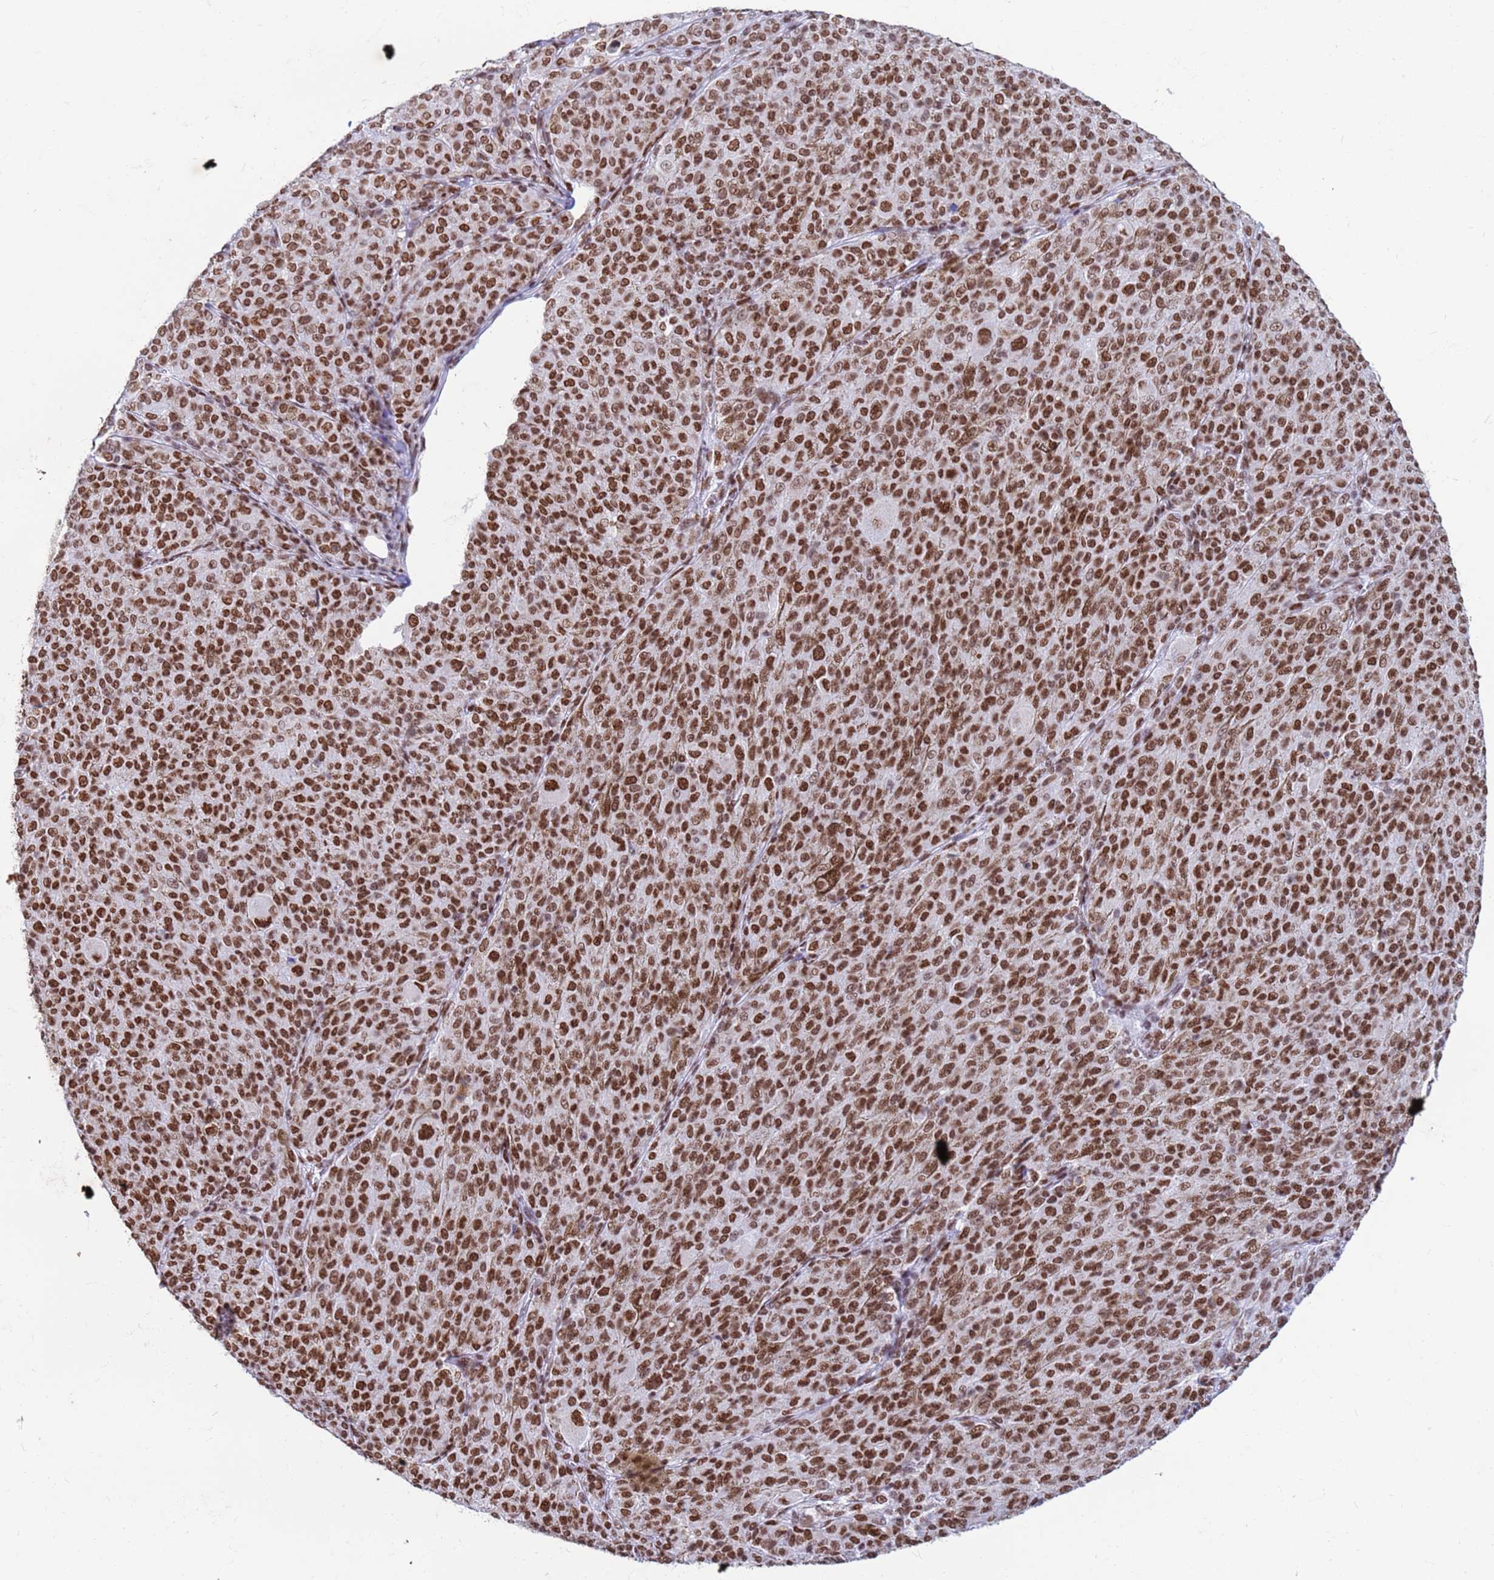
{"staining": {"intensity": "strong", "quantity": ">75%", "location": "nuclear"}, "tissue": "melanoma", "cell_type": "Tumor cells", "image_type": "cancer", "snomed": [{"axis": "morphology", "description": "Malignant melanoma, NOS"}, {"axis": "topography", "description": "Skin"}], "caption": "Immunohistochemistry (IHC) photomicrograph of neoplastic tissue: human melanoma stained using immunohistochemistry (IHC) displays high levels of strong protein expression localized specifically in the nuclear of tumor cells, appearing as a nuclear brown color.", "gene": "FAM170B", "patient": {"sex": "female", "age": 52}}